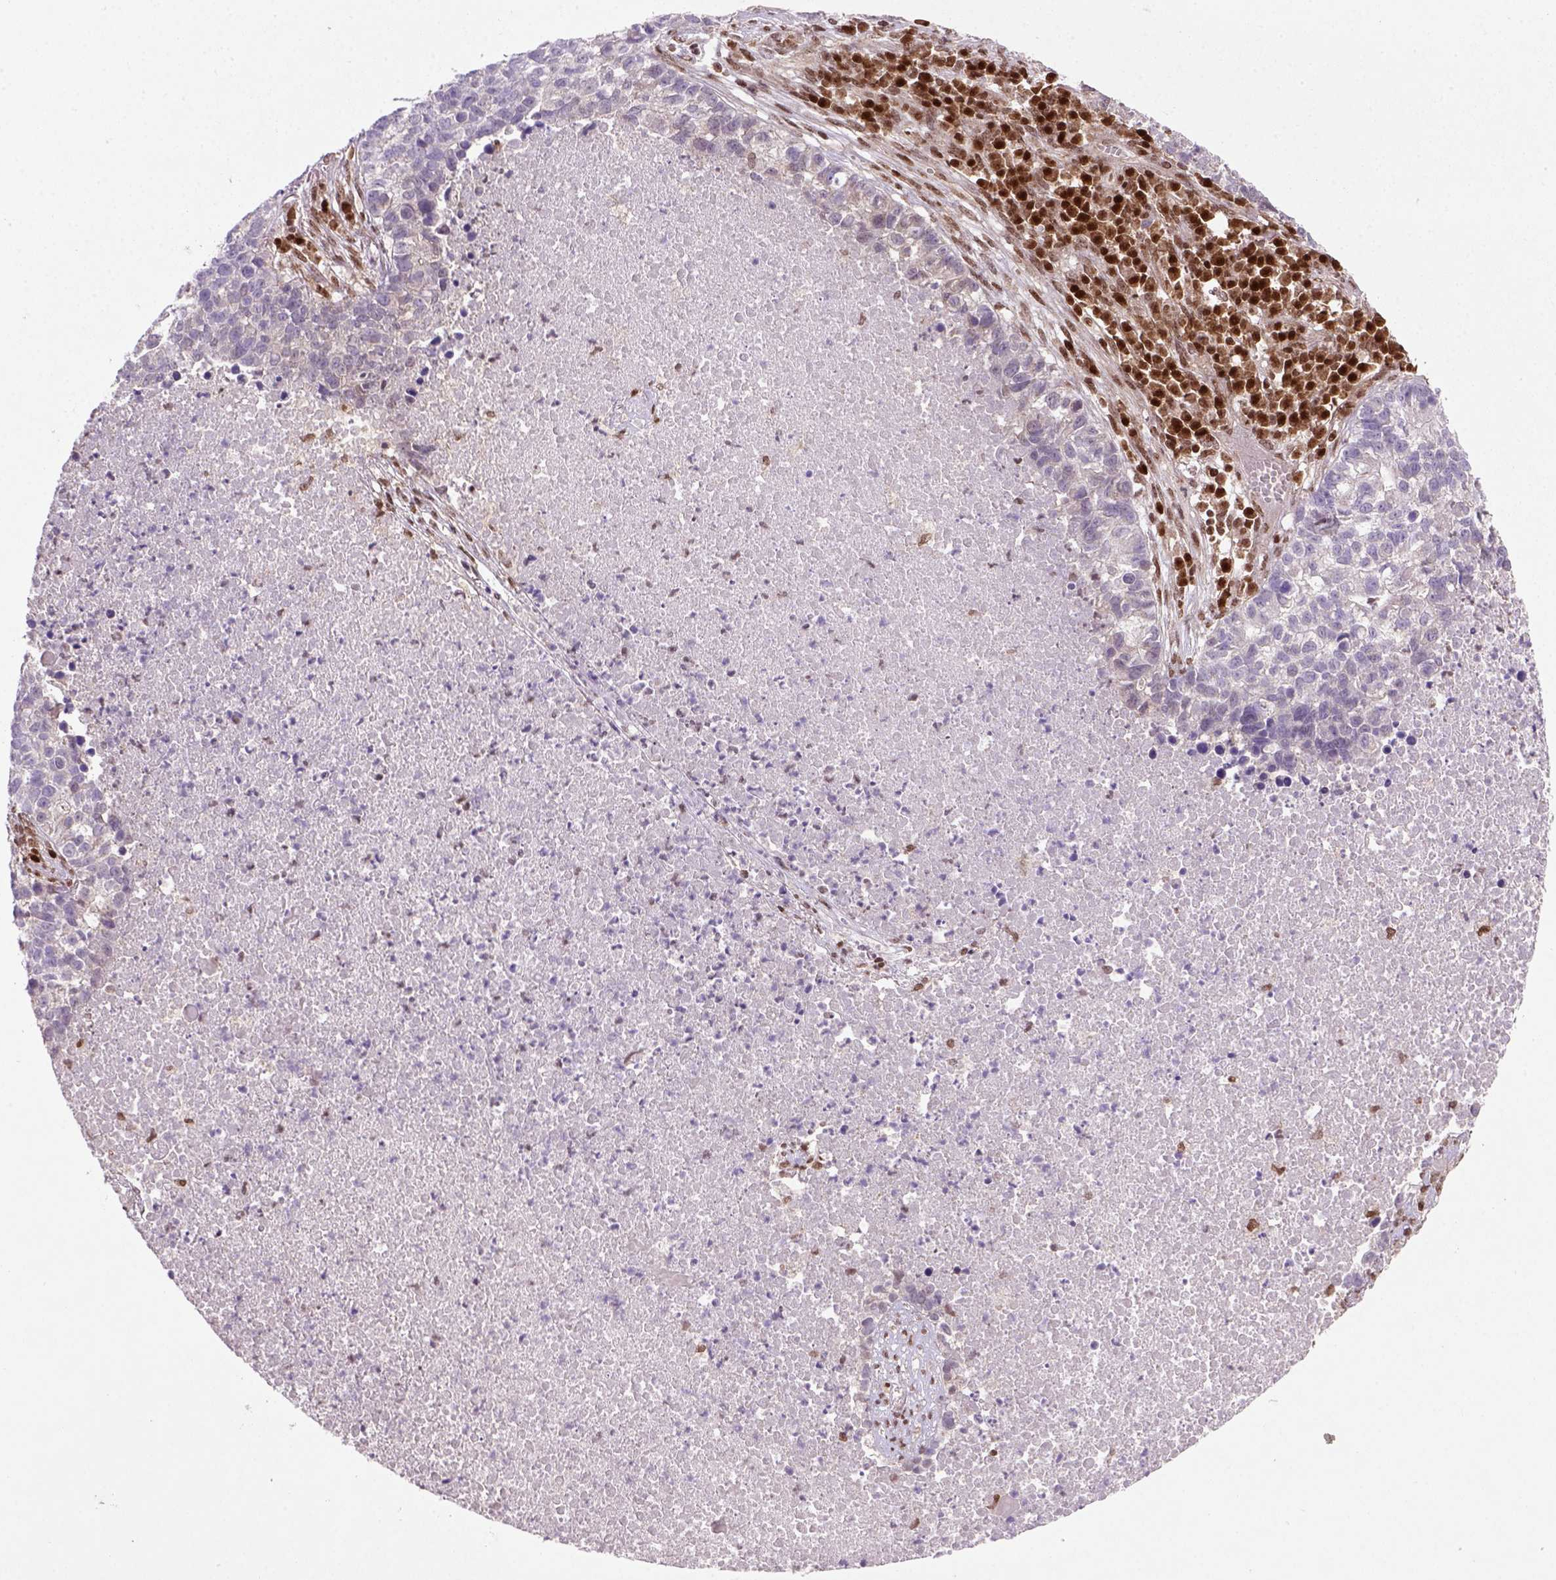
{"staining": {"intensity": "negative", "quantity": "none", "location": "none"}, "tissue": "lung cancer", "cell_type": "Tumor cells", "image_type": "cancer", "snomed": [{"axis": "morphology", "description": "Adenocarcinoma, NOS"}, {"axis": "topography", "description": "Lung"}], "caption": "Tumor cells show no significant positivity in adenocarcinoma (lung). (IHC, brightfield microscopy, high magnification).", "gene": "MGMT", "patient": {"sex": "male", "age": 57}}